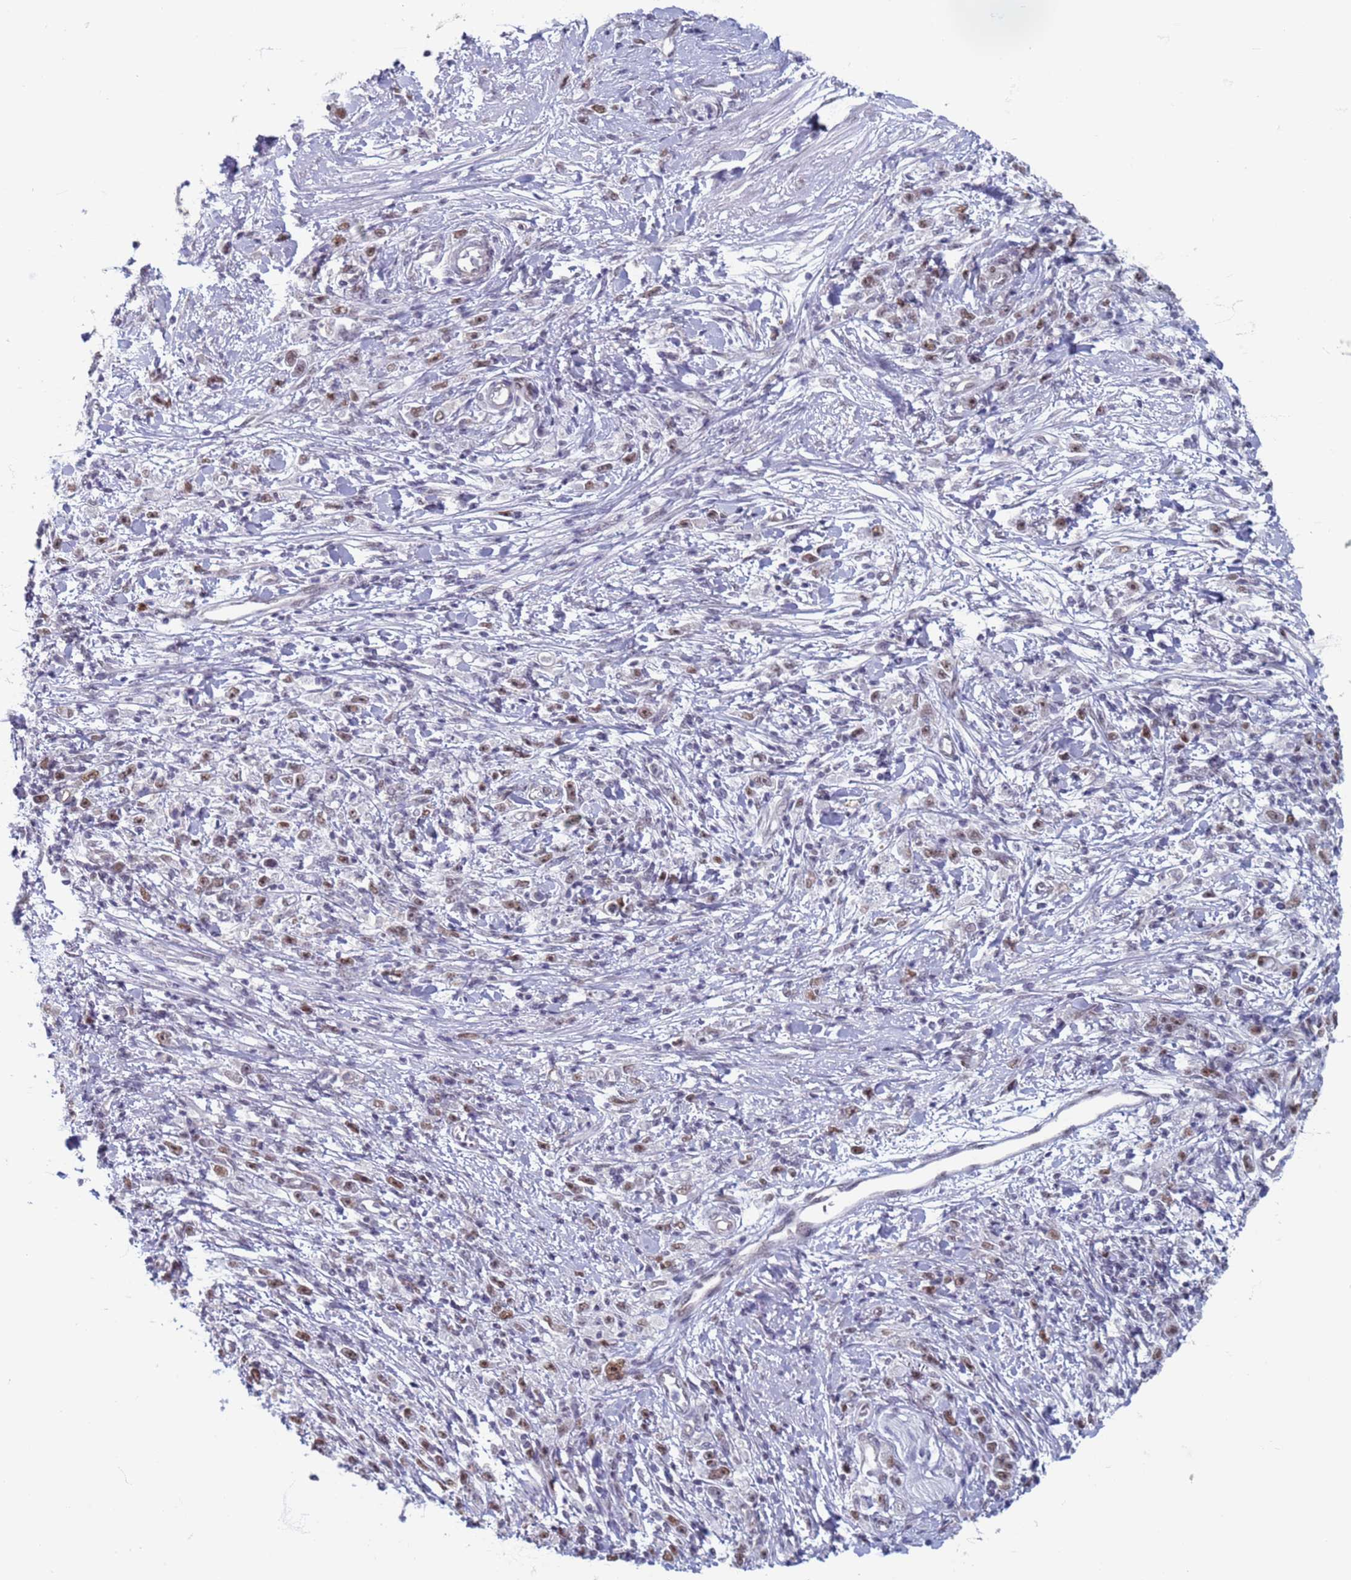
{"staining": {"intensity": "moderate", "quantity": ">75%", "location": "nuclear"}, "tissue": "stomach cancer", "cell_type": "Tumor cells", "image_type": "cancer", "snomed": [{"axis": "morphology", "description": "Adenocarcinoma, NOS"}, {"axis": "topography", "description": "Stomach"}], "caption": "Stomach cancer (adenocarcinoma) tissue displays moderate nuclear expression in about >75% of tumor cells", "gene": "SAE1", "patient": {"sex": "female", "age": 59}}